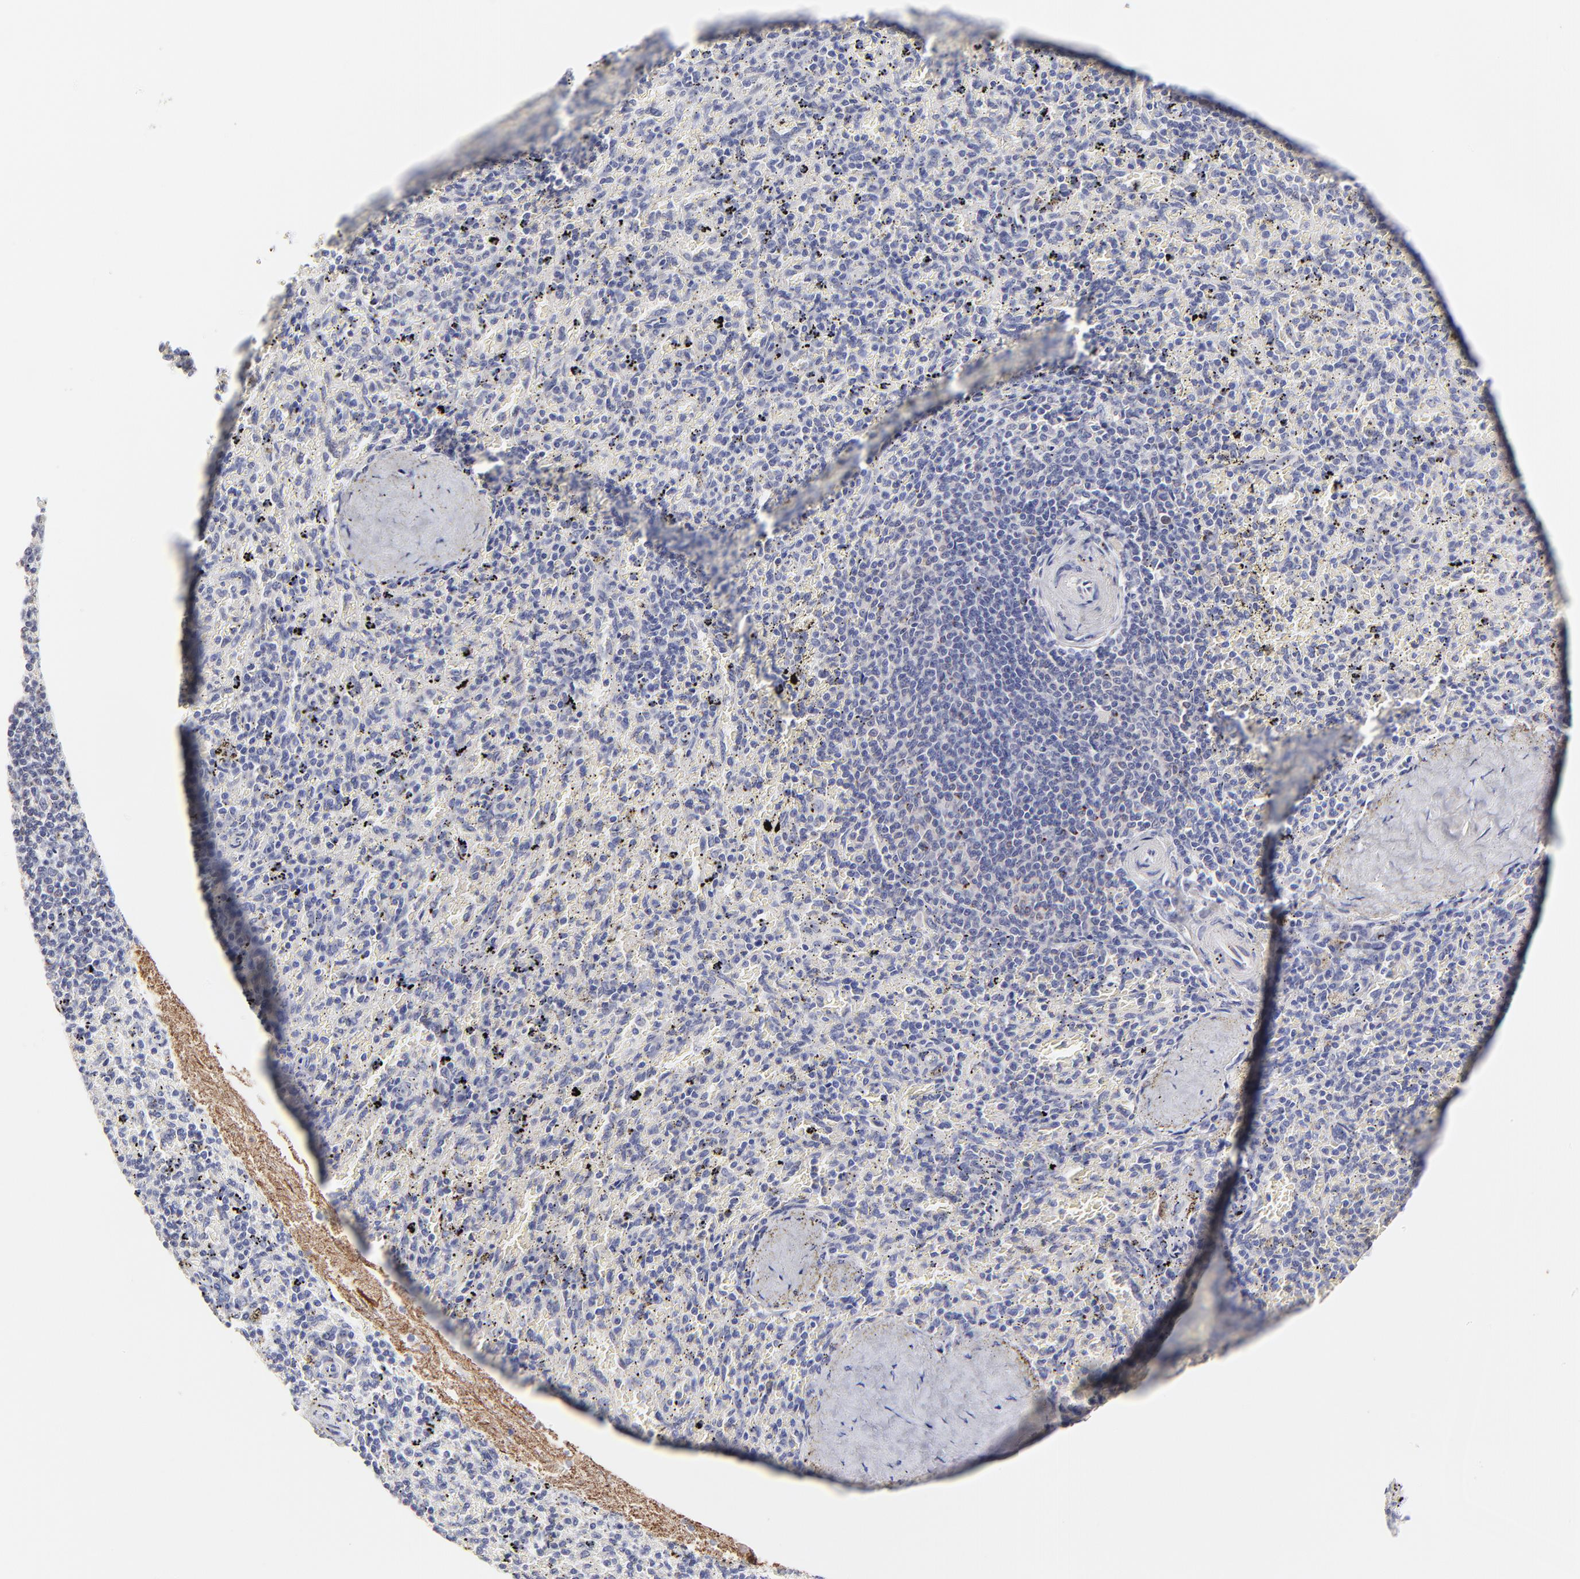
{"staining": {"intensity": "negative", "quantity": "none", "location": "none"}, "tissue": "spleen", "cell_type": "Cells in red pulp", "image_type": "normal", "snomed": [{"axis": "morphology", "description": "Normal tissue, NOS"}, {"axis": "topography", "description": "Spleen"}], "caption": "Human spleen stained for a protein using immunohistochemistry (IHC) reveals no positivity in cells in red pulp.", "gene": "BTG2", "patient": {"sex": "female", "age": 43}}